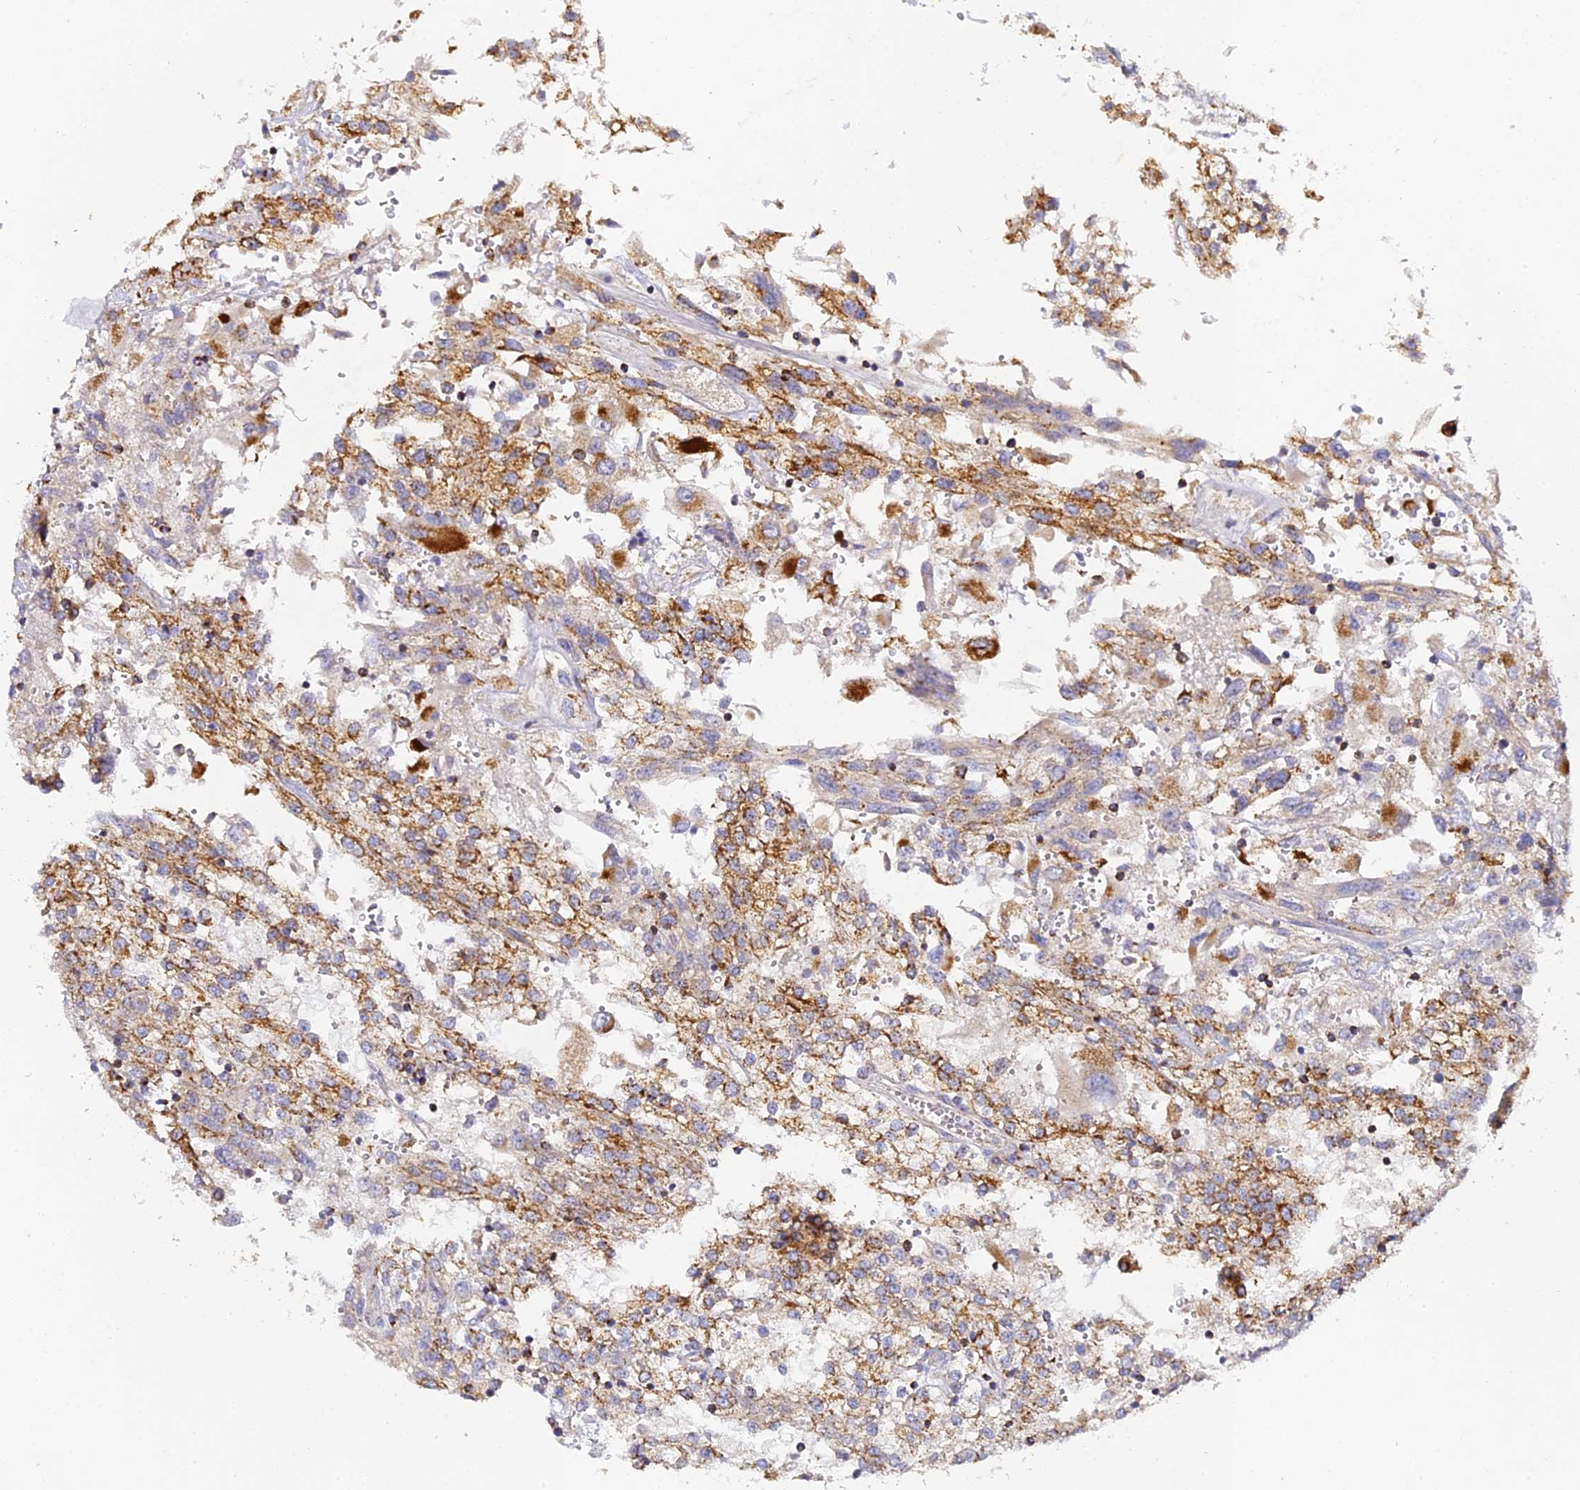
{"staining": {"intensity": "moderate", "quantity": ">75%", "location": "cytoplasmic/membranous"}, "tissue": "renal cancer", "cell_type": "Tumor cells", "image_type": "cancer", "snomed": [{"axis": "morphology", "description": "Adenocarcinoma, NOS"}, {"axis": "topography", "description": "Kidney"}], "caption": "IHC staining of renal adenocarcinoma, which demonstrates medium levels of moderate cytoplasmic/membranous staining in approximately >75% of tumor cells indicating moderate cytoplasmic/membranous protein staining. The staining was performed using DAB (brown) for protein detection and nuclei were counterstained in hematoxylin (blue).", "gene": "DONSON", "patient": {"sex": "female", "age": 52}}